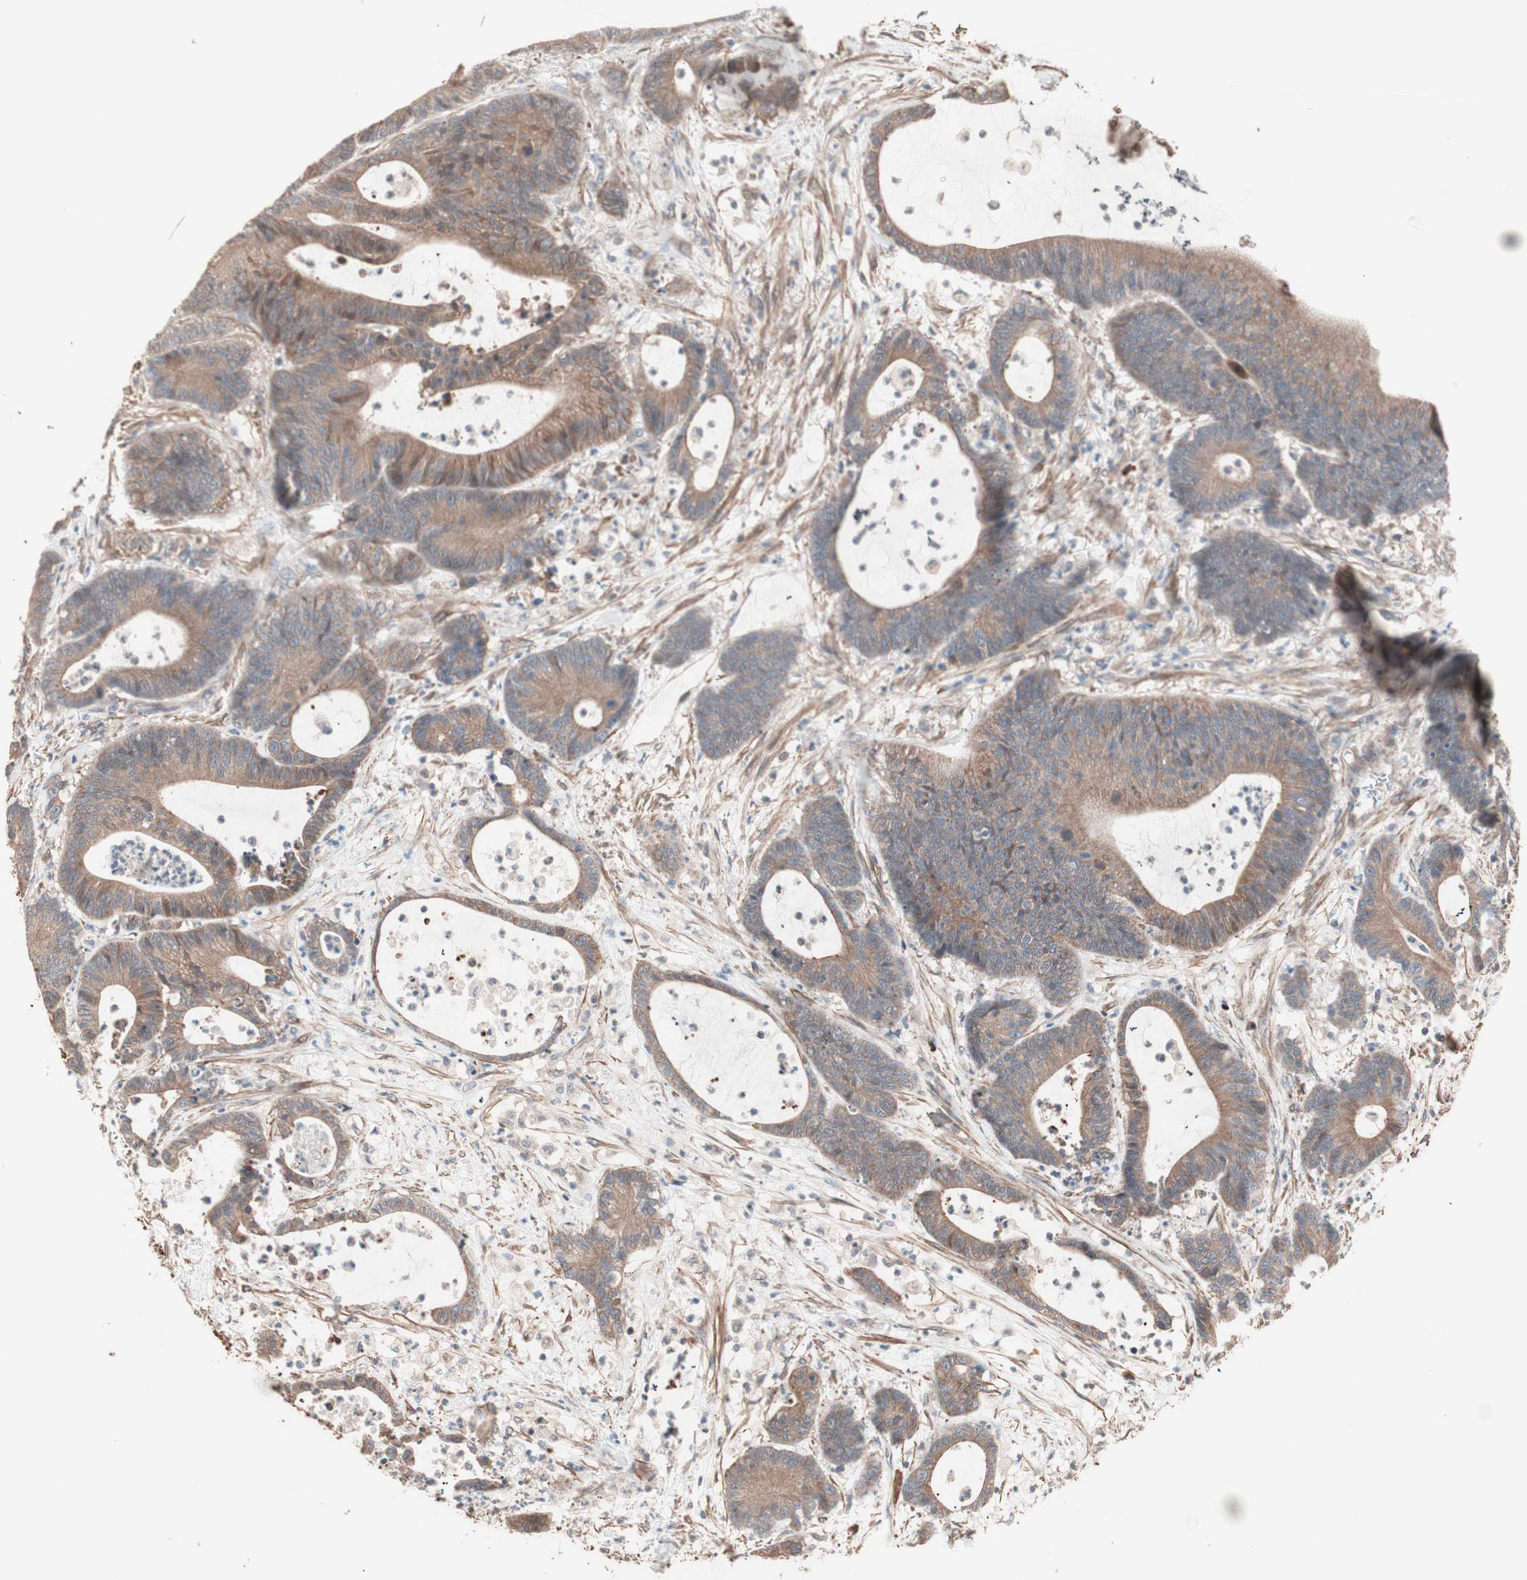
{"staining": {"intensity": "moderate", "quantity": ">75%", "location": "cytoplasmic/membranous"}, "tissue": "colorectal cancer", "cell_type": "Tumor cells", "image_type": "cancer", "snomed": [{"axis": "morphology", "description": "Adenocarcinoma, NOS"}, {"axis": "topography", "description": "Colon"}], "caption": "Moderate cytoplasmic/membranous expression is identified in about >75% of tumor cells in adenocarcinoma (colorectal).", "gene": "ALG5", "patient": {"sex": "female", "age": 84}}